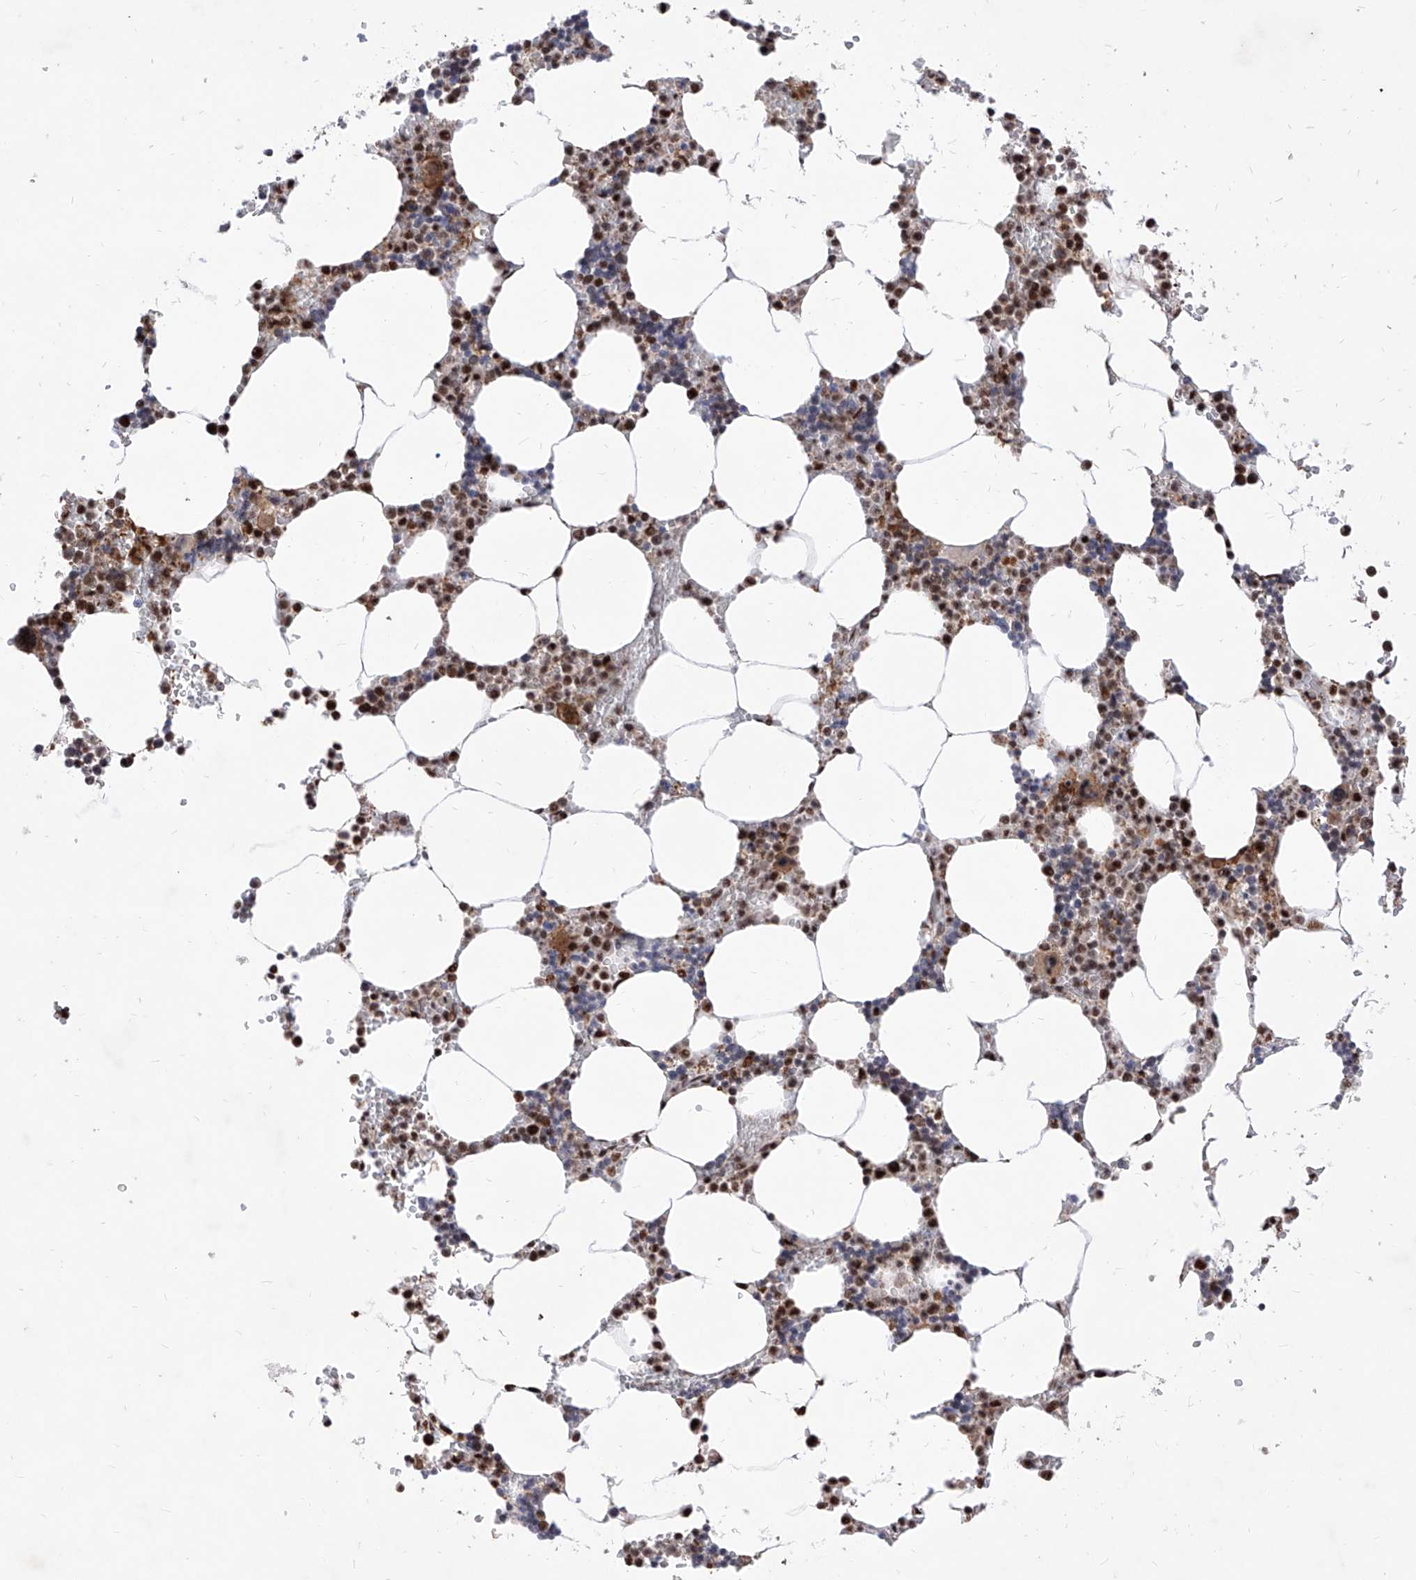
{"staining": {"intensity": "strong", "quantity": ">75%", "location": "cytoplasmic/membranous,nuclear"}, "tissue": "bone marrow", "cell_type": "Hematopoietic cells", "image_type": "normal", "snomed": [{"axis": "morphology", "description": "Normal tissue, NOS"}, {"axis": "topography", "description": "Bone marrow"}], "caption": "DAB immunohistochemical staining of normal human bone marrow displays strong cytoplasmic/membranous,nuclear protein positivity in approximately >75% of hematopoietic cells.", "gene": "PHF5A", "patient": {"sex": "male", "age": 70}}